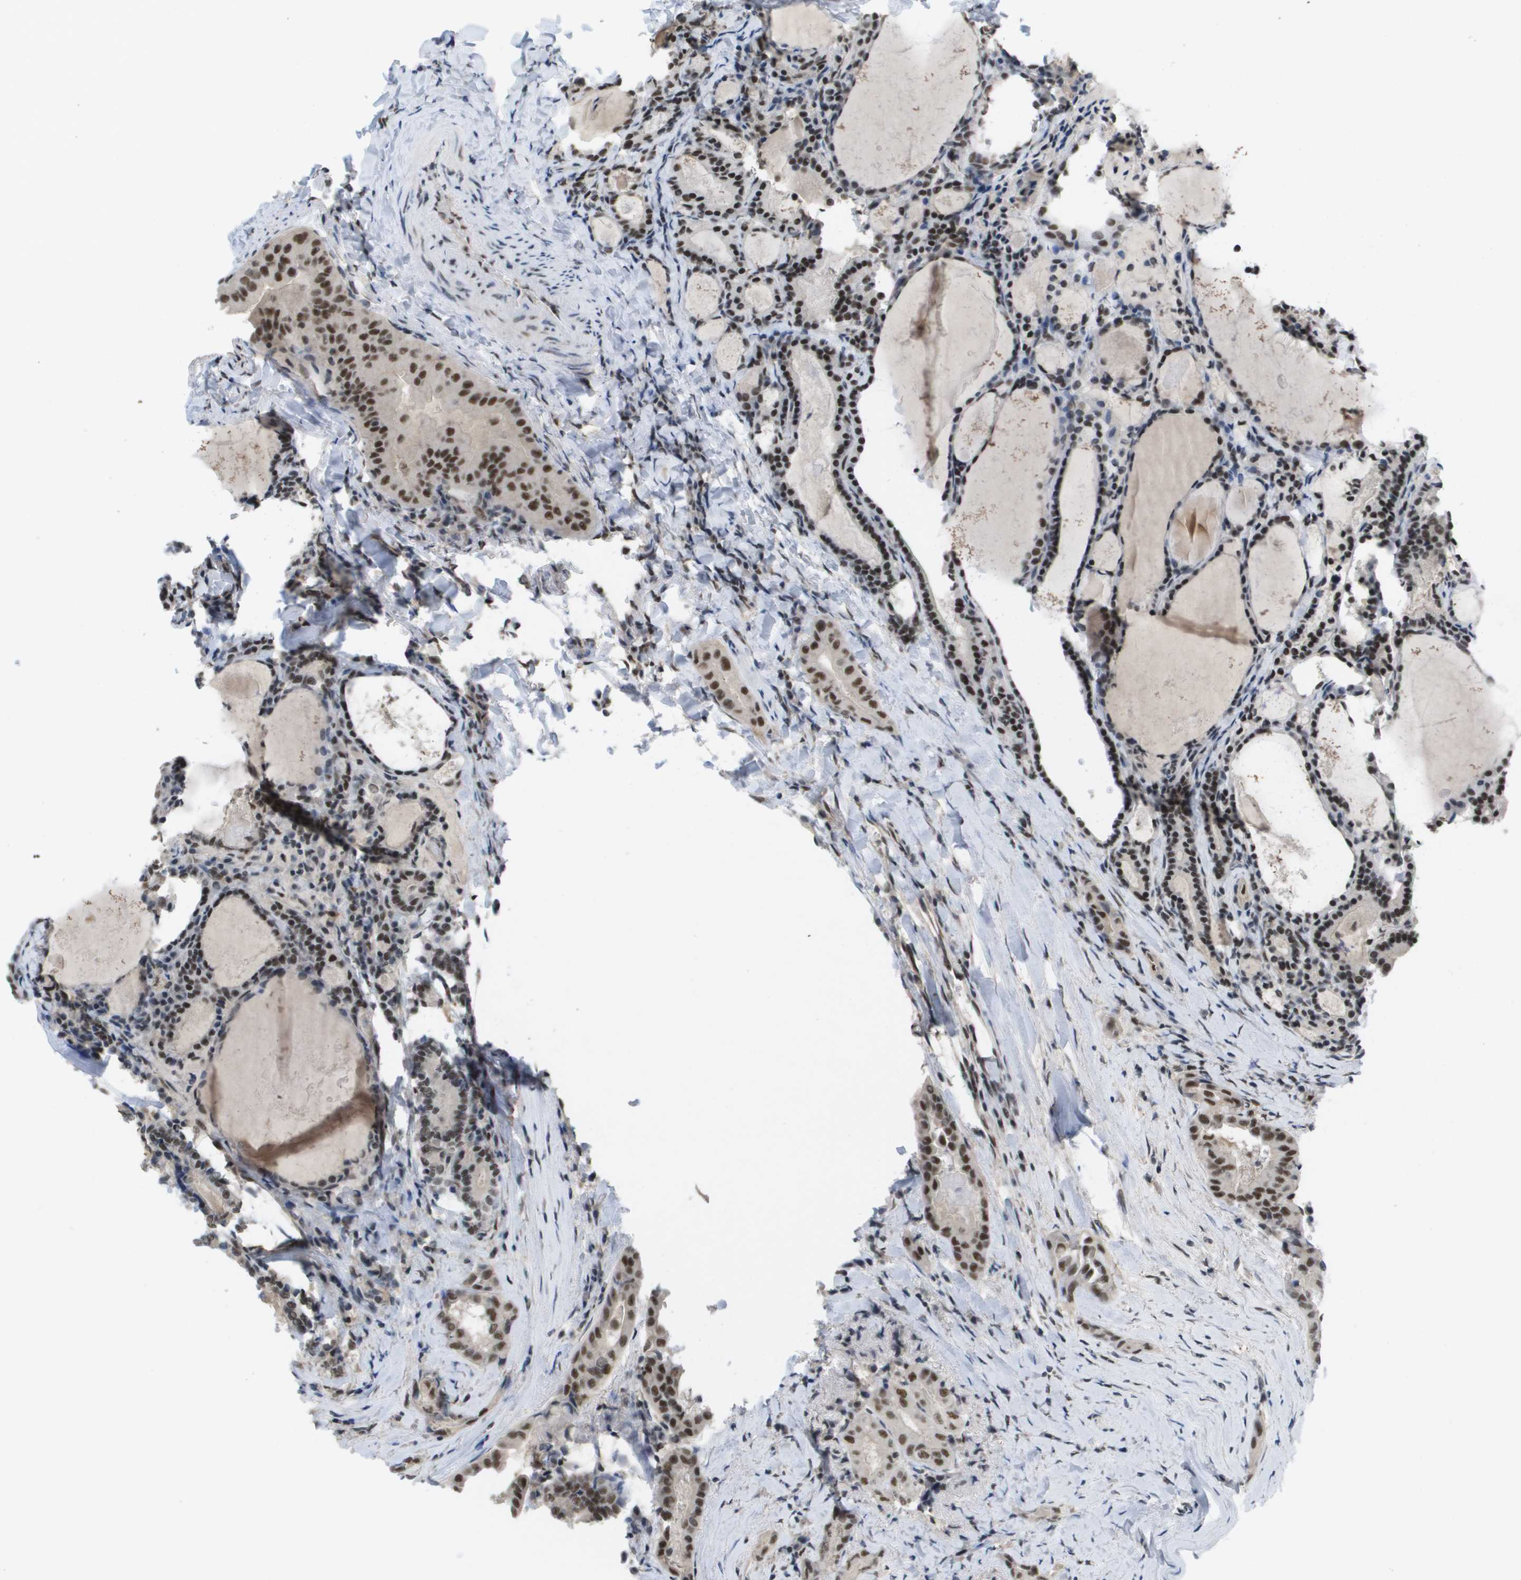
{"staining": {"intensity": "moderate", "quantity": ">75%", "location": "nuclear"}, "tissue": "thyroid cancer", "cell_type": "Tumor cells", "image_type": "cancer", "snomed": [{"axis": "morphology", "description": "Papillary adenocarcinoma, NOS"}, {"axis": "topography", "description": "Thyroid gland"}], "caption": "Approximately >75% of tumor cells in human papillary adenocarcinoma (thyroid) exhibit moderate nuclear protein expression as visualized by brown immunohistochemical staining.", "gene": "ISY1", "patient": {"sex": "female", "age": 42}}